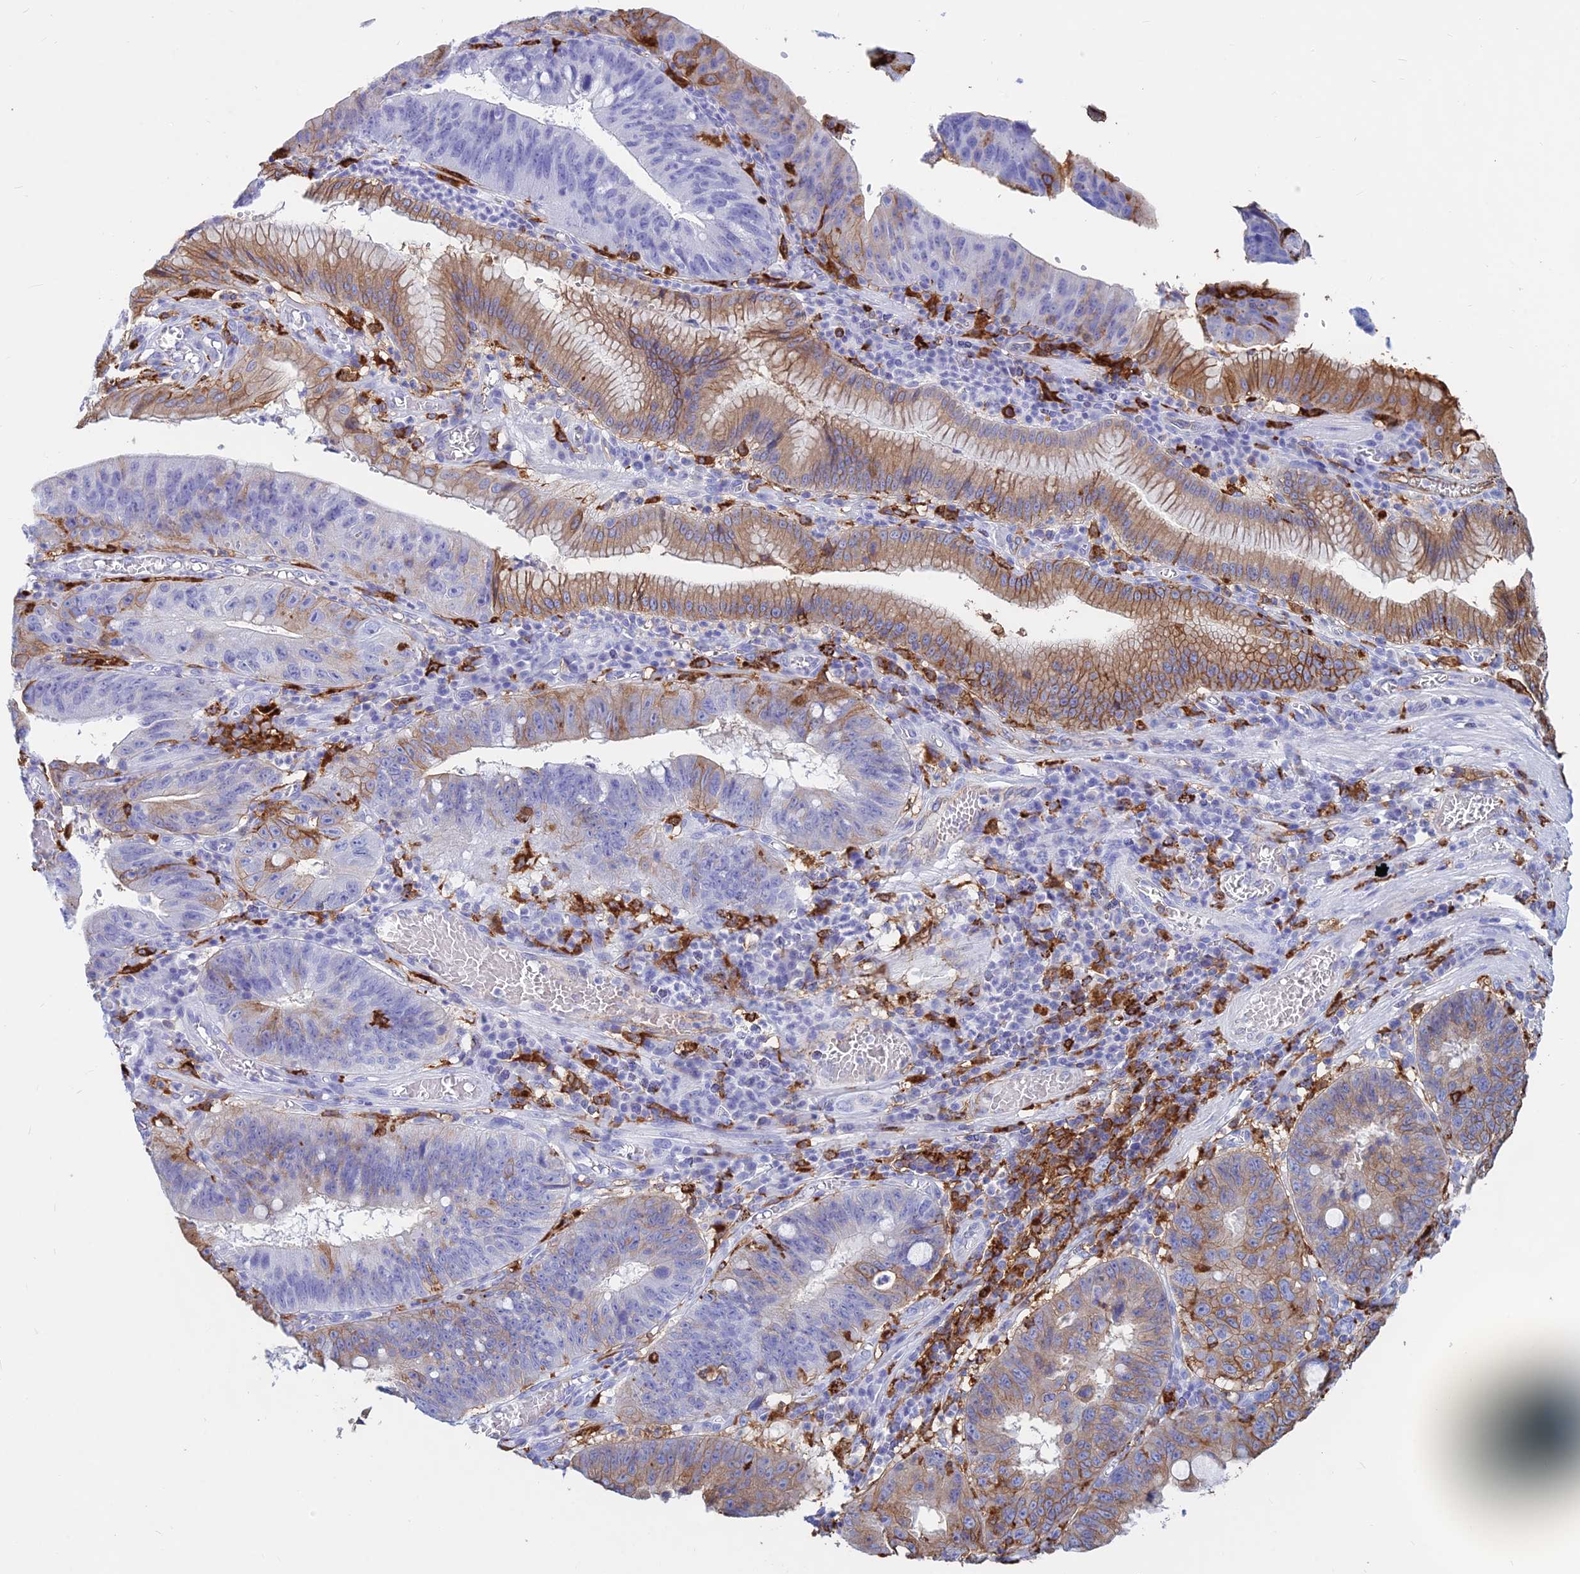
{"staining": {"intensity": "moderate", "quantity": "25%-75%", "location": "cytoplasmic/membranous"}, "tissue": "stomach cancer", "cell_type": "Tumor cells", "image_type": "cancer", "snomed": [{"axis": "morphology", "description": "Adenocarcinoma, NOS"}, {"axis": "topography", "description": "Stomach"}], "caption": "This is a photomicrograph of immunohistochemistry staining of adenocarcinoma (stomach), which shows moderate positivity in the cytoplasmic/membranous of tumor cells.", "gene": "HLA-DRB1", "patient": {"sex": "male", "age": 59}}